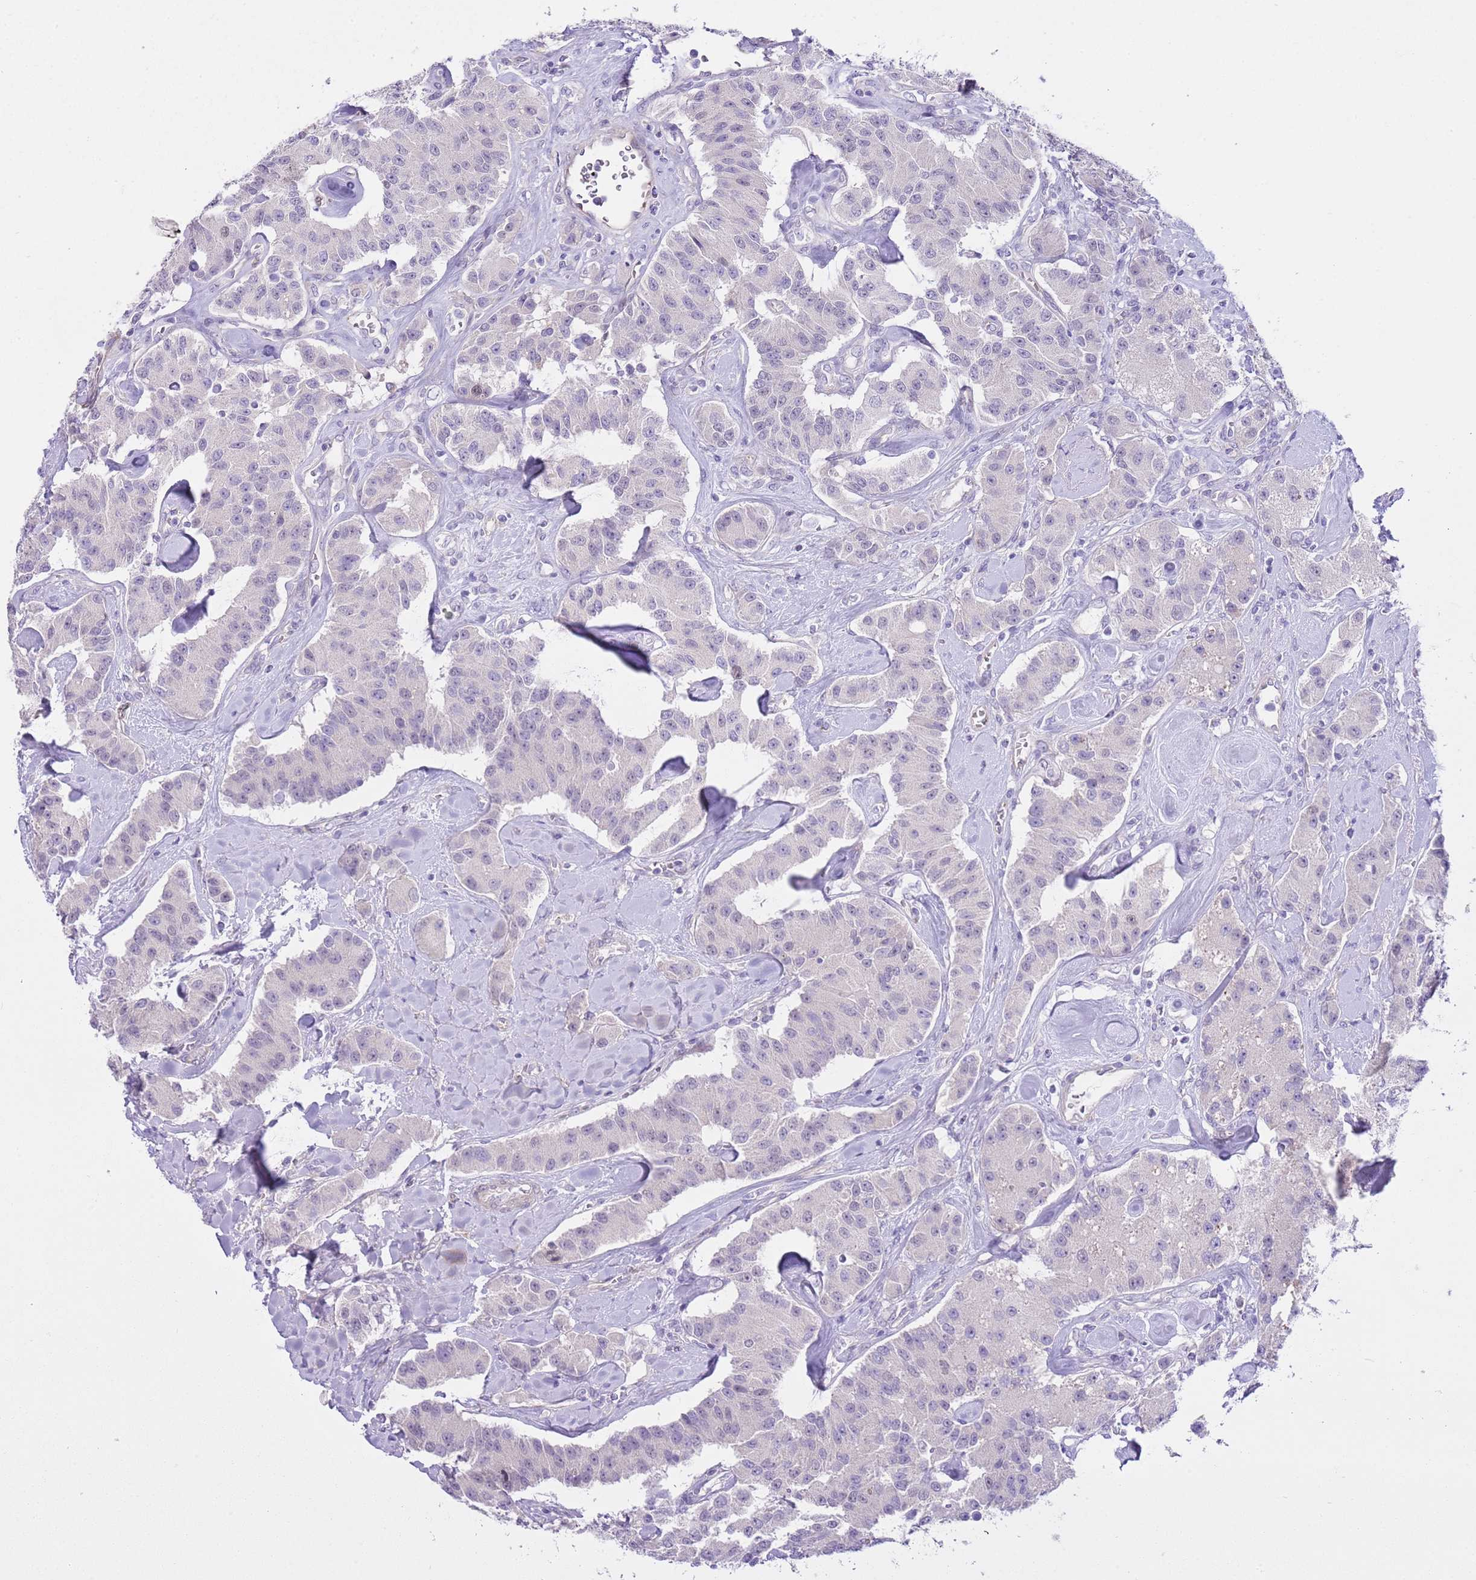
{"staining": {"intensity": "negative", "quantity": "none", "location": "none"}, "tissue": "carcinoid", "cell_type": "Tumor cells", "image_type": "cancer", "snomed": [{"axis": "morphology", "description": "Carcinoid, malignant, NOS"}, {"axis": "topography", "description": "Pancreas"}], "caption": "Immunohistochemistry image of neoplastic tissue: carcinoid stained with DAB (3,3'-diaminobenzidine) exhibits no significant protein expression in tumor cells.", "gene": "FBRSL1", "patient": {"sex": "male", "age": 41}}